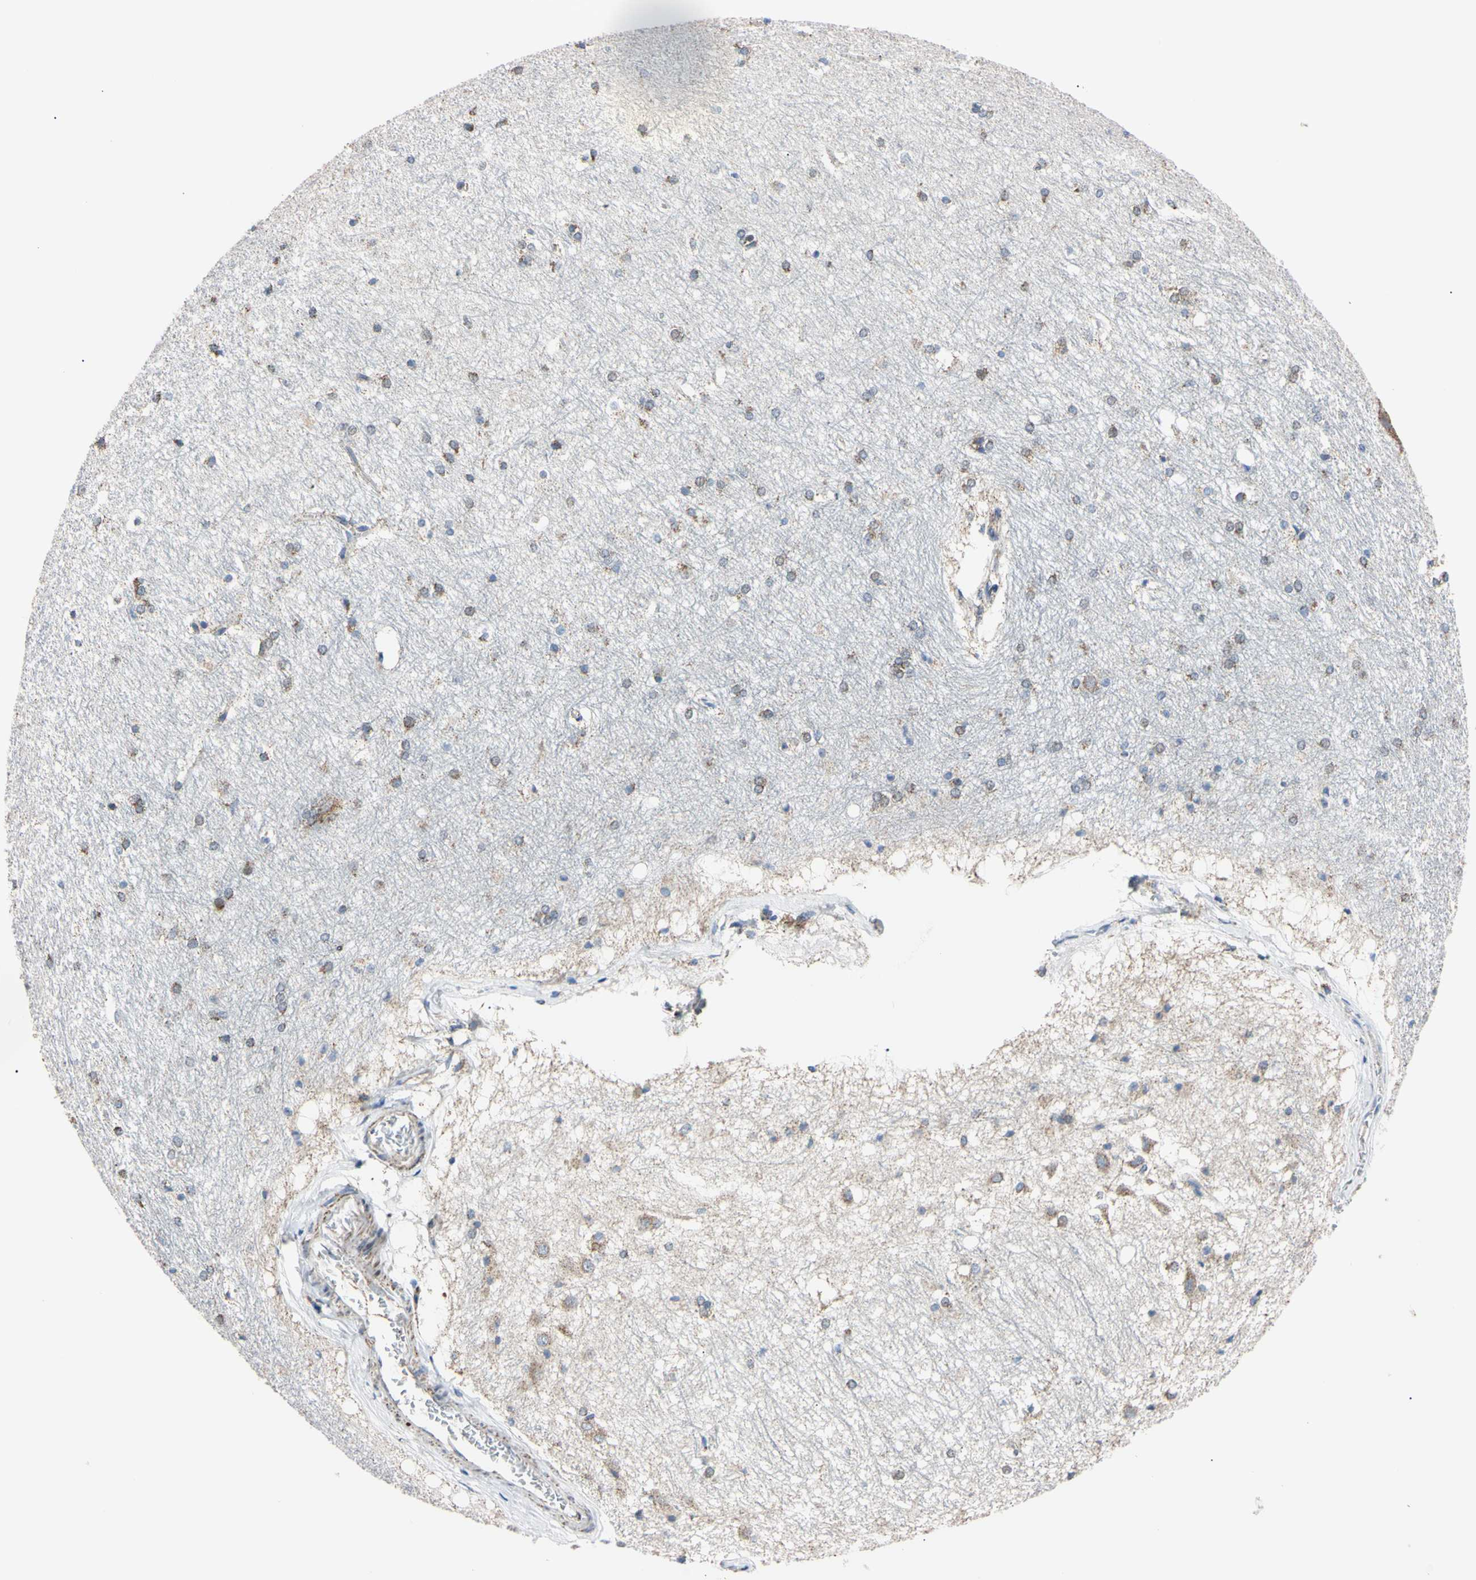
{"staining": {"intensity": "moderate", "quantity": "<25%", "location": "cytoplasmic/membranous"}, "tissue": "hippocampus", "cell_type": "Glial cells", "image_type": "normal", "snomed": [{"axis": "morphology", "description": "Normal tissue, NOS"}, {"axis": "topography", "description": "Hippocampus"}], "caption": "This histopathology image displays immunohistochemistry (IHC) staining of unremarkable human hippocampus, with low moderate cytoplasmic/membranous positivity in approximately <25% of glial cells.", "gene": "CLPP", "patient": {"sex": "female", "age": 19}}